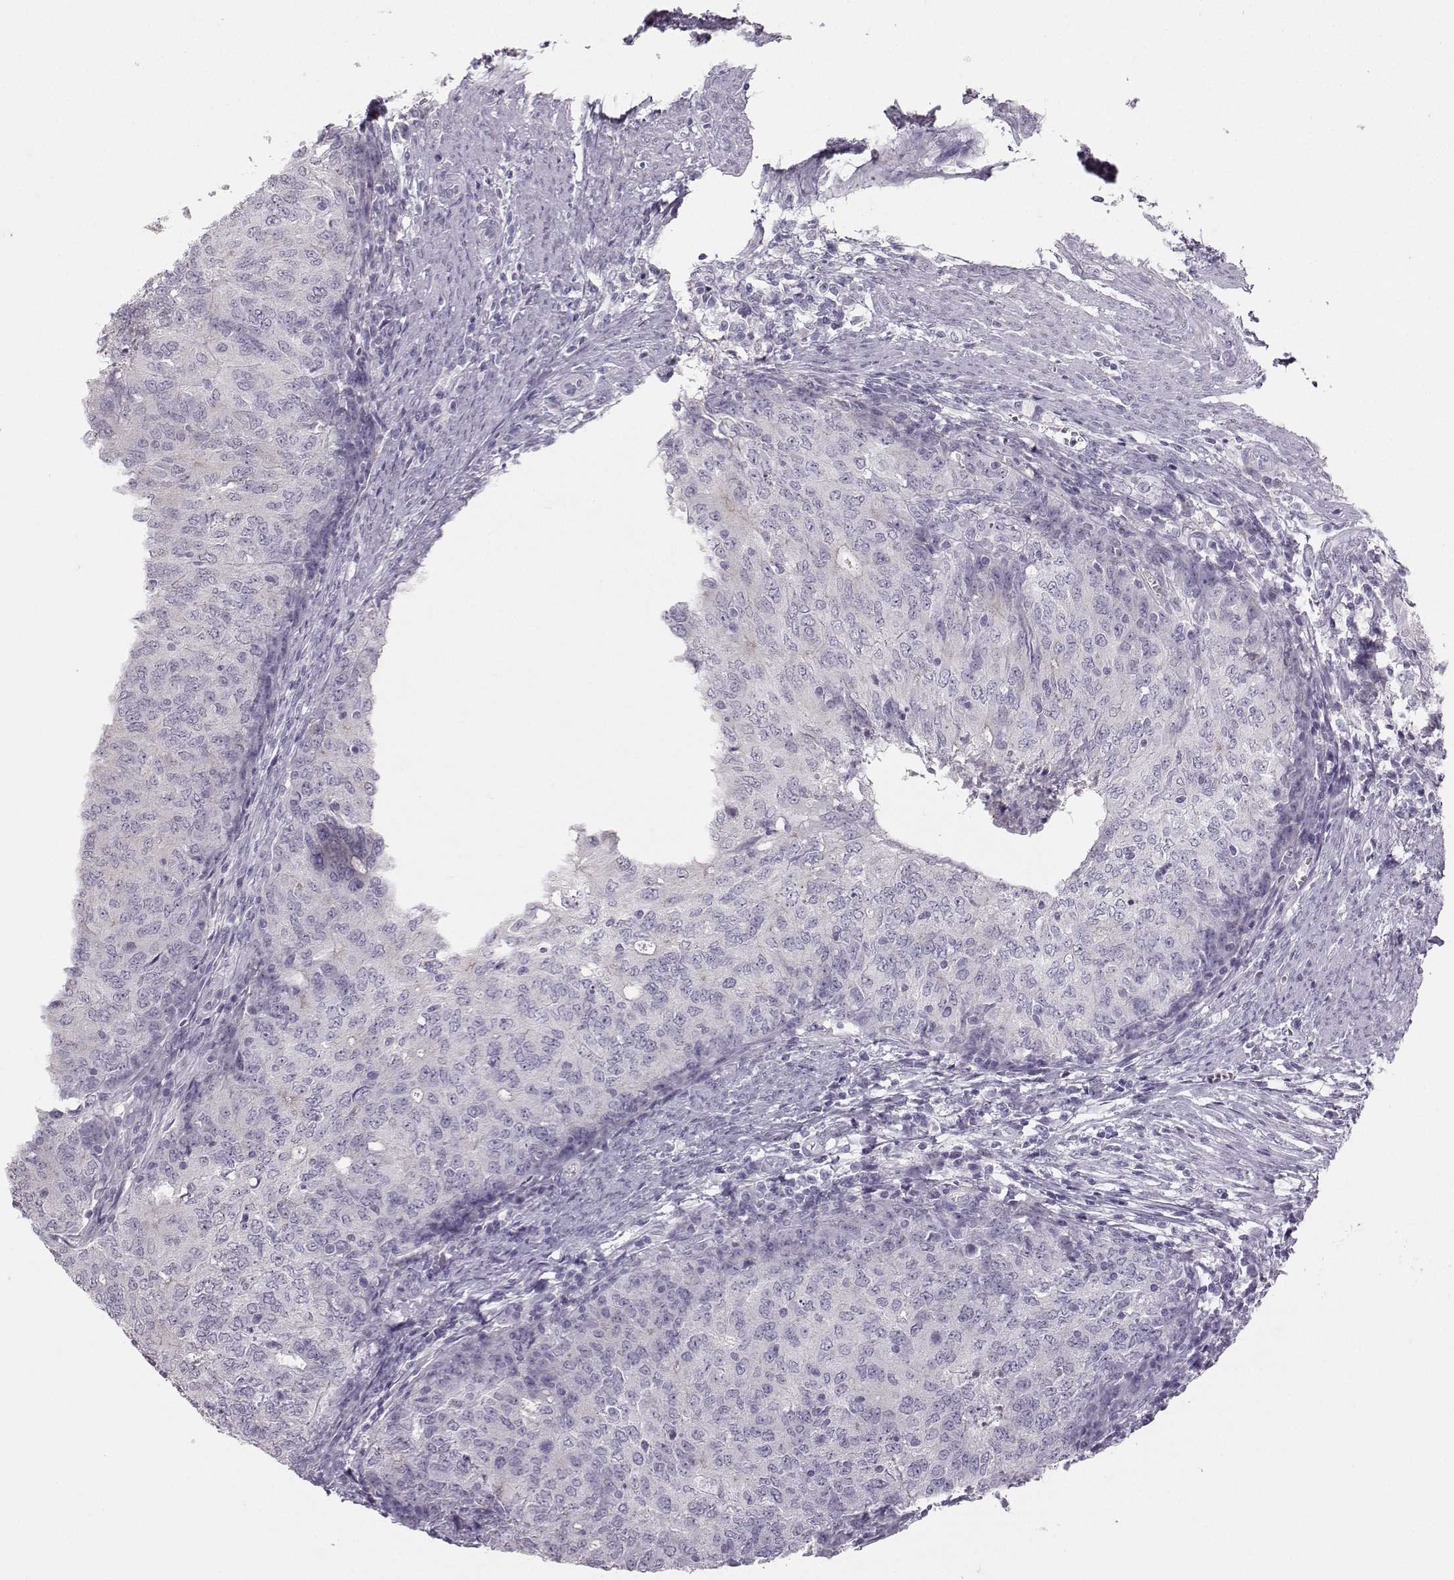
{"staining": {"intensity": "weak", "quantity": "<25%", "location": "cytoplasmic/membranous"}, "tissue": "endometrial cancer", "cell_type": "Tumor cells", "image_type": "cancer", "snomed": [{"axis": "morphology", "description": "Adenocarcinoma, NOS"}, {"axis": "topography", "description": "Endometrium"}], "caption": "A high-resolution photomicrograph shows IHC staining of endometrial cancer (adenocarcinoma), which reveals no significant positivity in tumor cells. (DAB (3,3'-diaminobenzidine) IHC with hematoxylin counter stain).", "gene": "PKP2", "patient": {"sex": "female", "age": 82}}